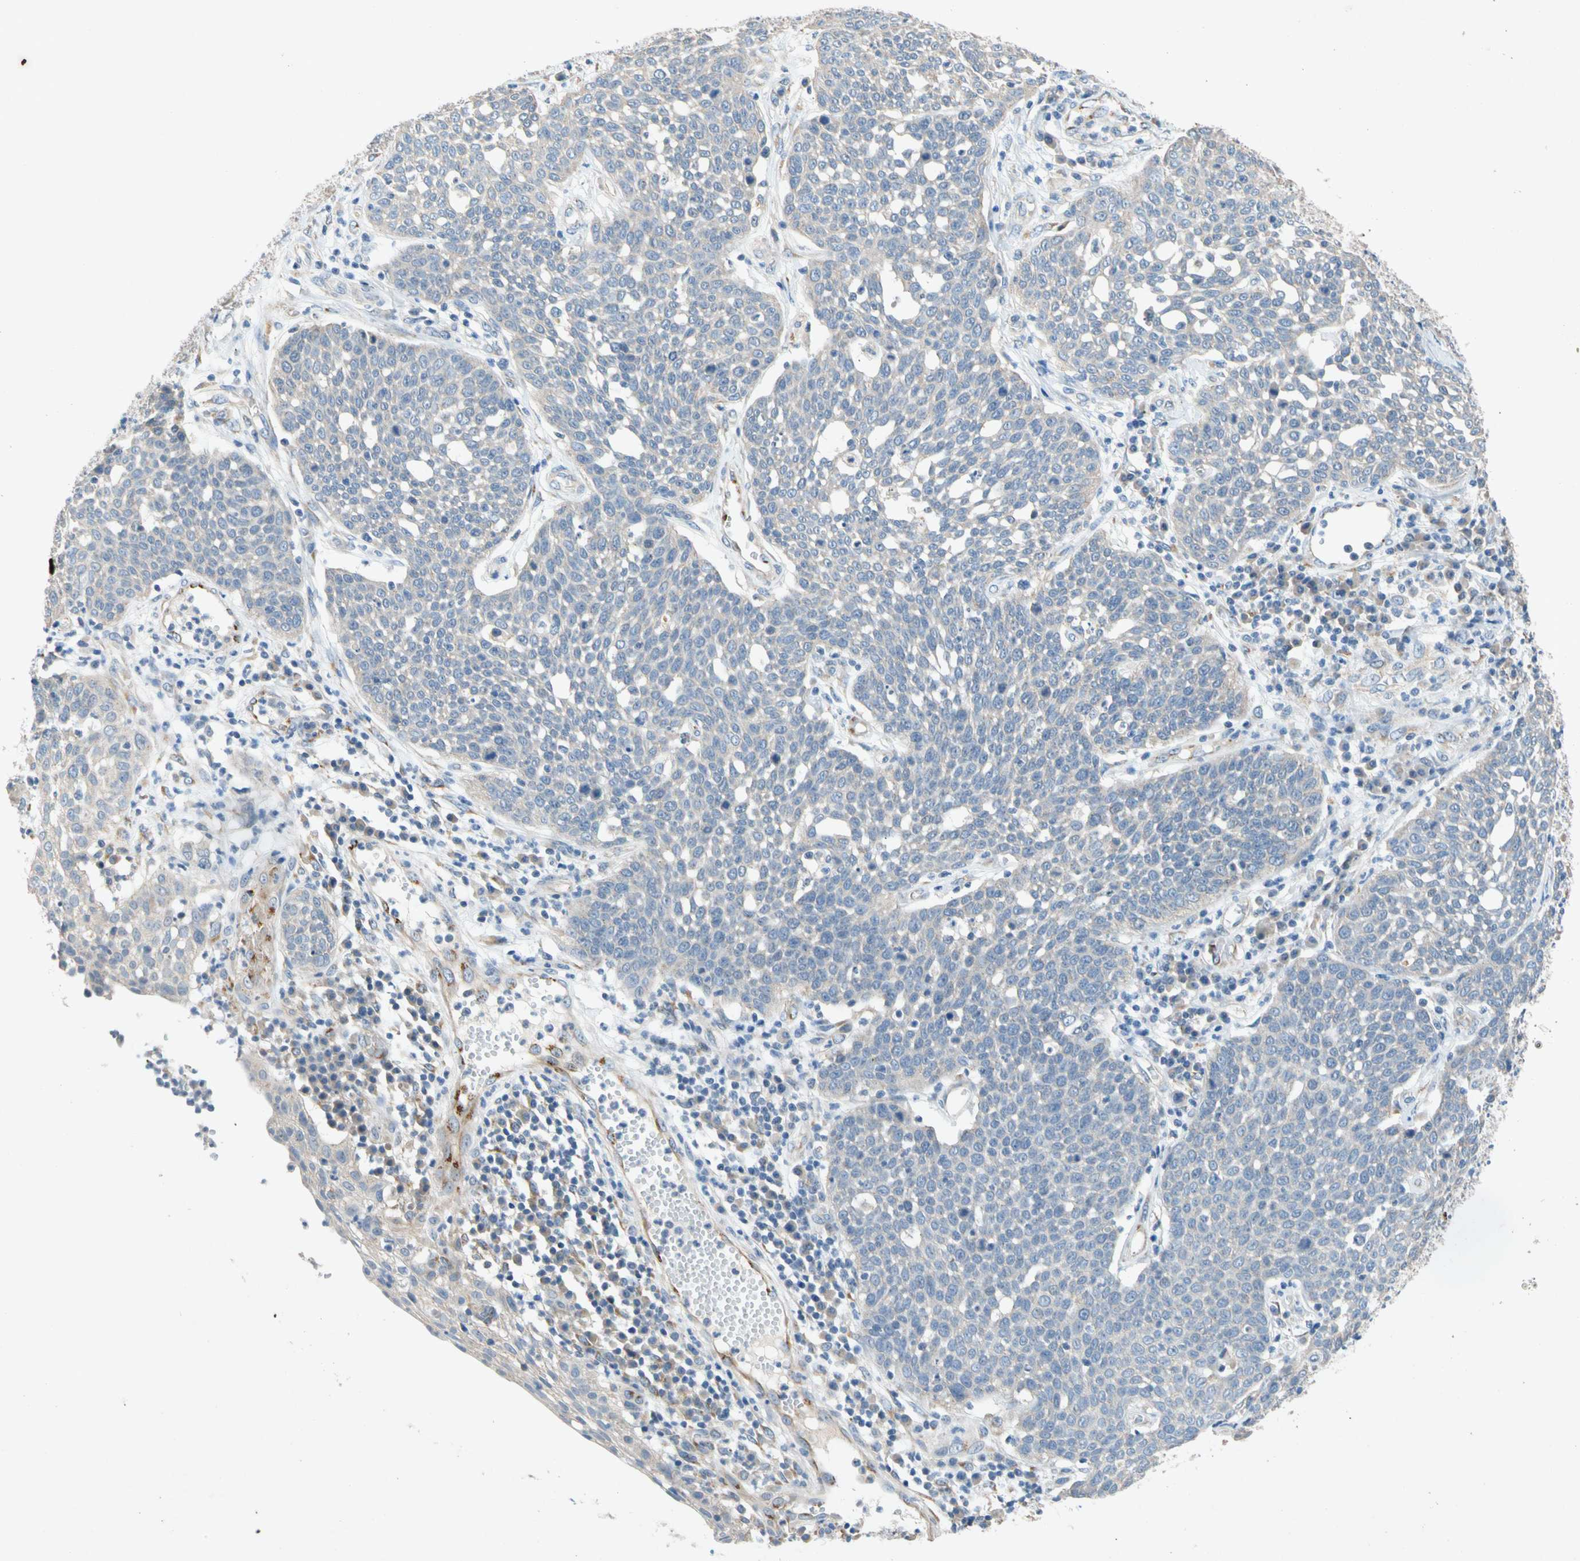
{"staining": {"intensity": "negative", "quantity": "none", "location": "none"}, "tissue": "cervical cancer", "cell_type": "Tumor cells", "image_type": "cancer", "snomed": [{"axis": "morphology", "description": "Squamous cell carcinoma, NOS"}, {"axis": "topography", "description": "Cervix"}], "caption": "Immunohistochemistry image of neoplastic tissue: squamous cell carcinoma (cervical) stained with DAB shows no significant protein staining in tumor cells. (DAB IHC with hematoxylin counter stain).", "gene": "GASK1B", "patient": {"sex": "female", "age": 34}}